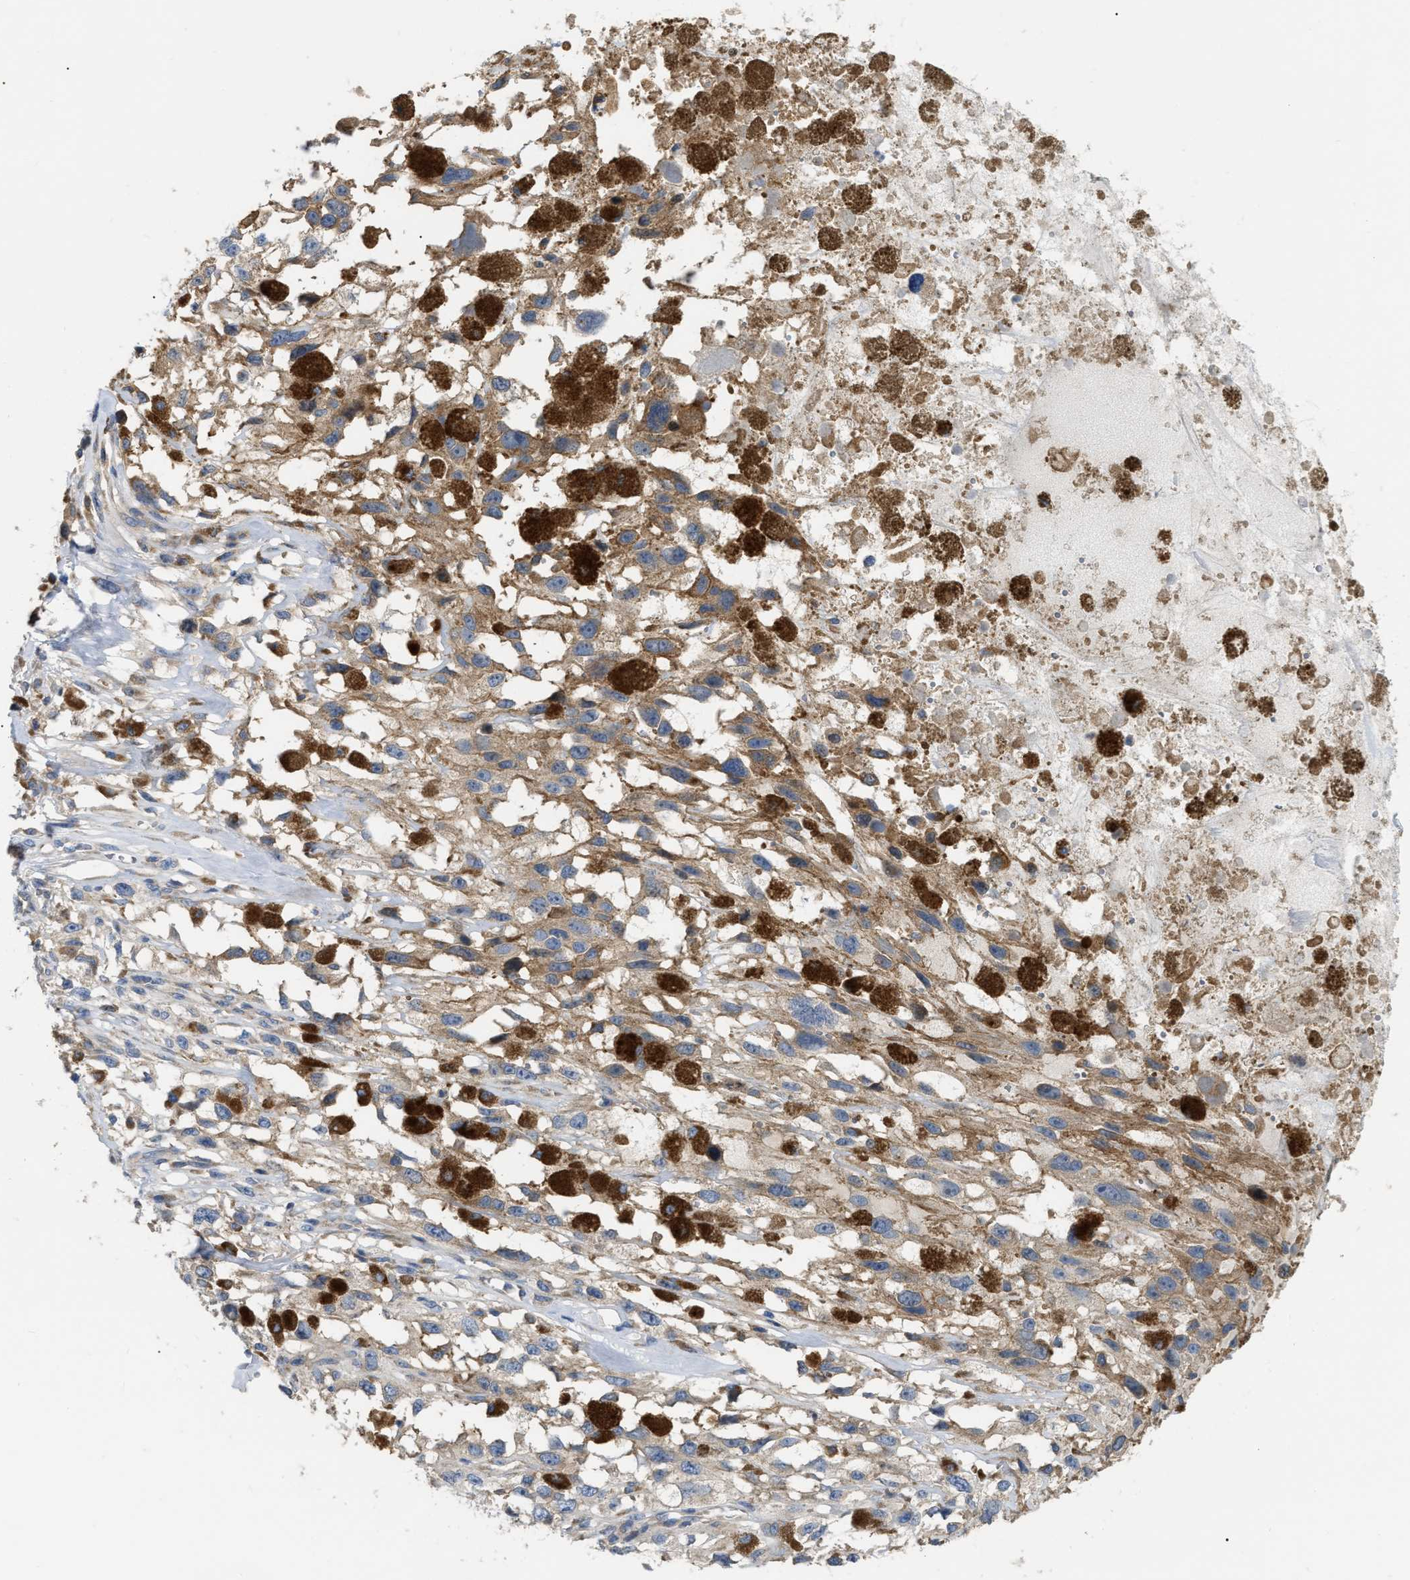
{"staining": {"intensity": "moderate", "quantity": ">75%", "location": "cytoplasmic/membranous"}, "tissue": "melanoma", "cell_type": "Tumor cells", "image_type": "cancer", "snomed": [{"axis": "morphology", "description": "Malignant melanoma, Metastatic site"}, {"axis": "topography", "description": "Lymph node"}], "caption": "Protein staining by immunohistochemistry exhibits moderate cytoplasmic/membranous staining in about >75% of tumor cells in malignant melanoma (metastatic site). The staining was performed using DAB (3,3'-diaminobenzidine) to visualize the protein expression in brown, while the nuclei were stained in blue with hematoxylin (Magnification: 20x).", "gene": "DHX58", "patient": {"sex": "male", "age": 59}}